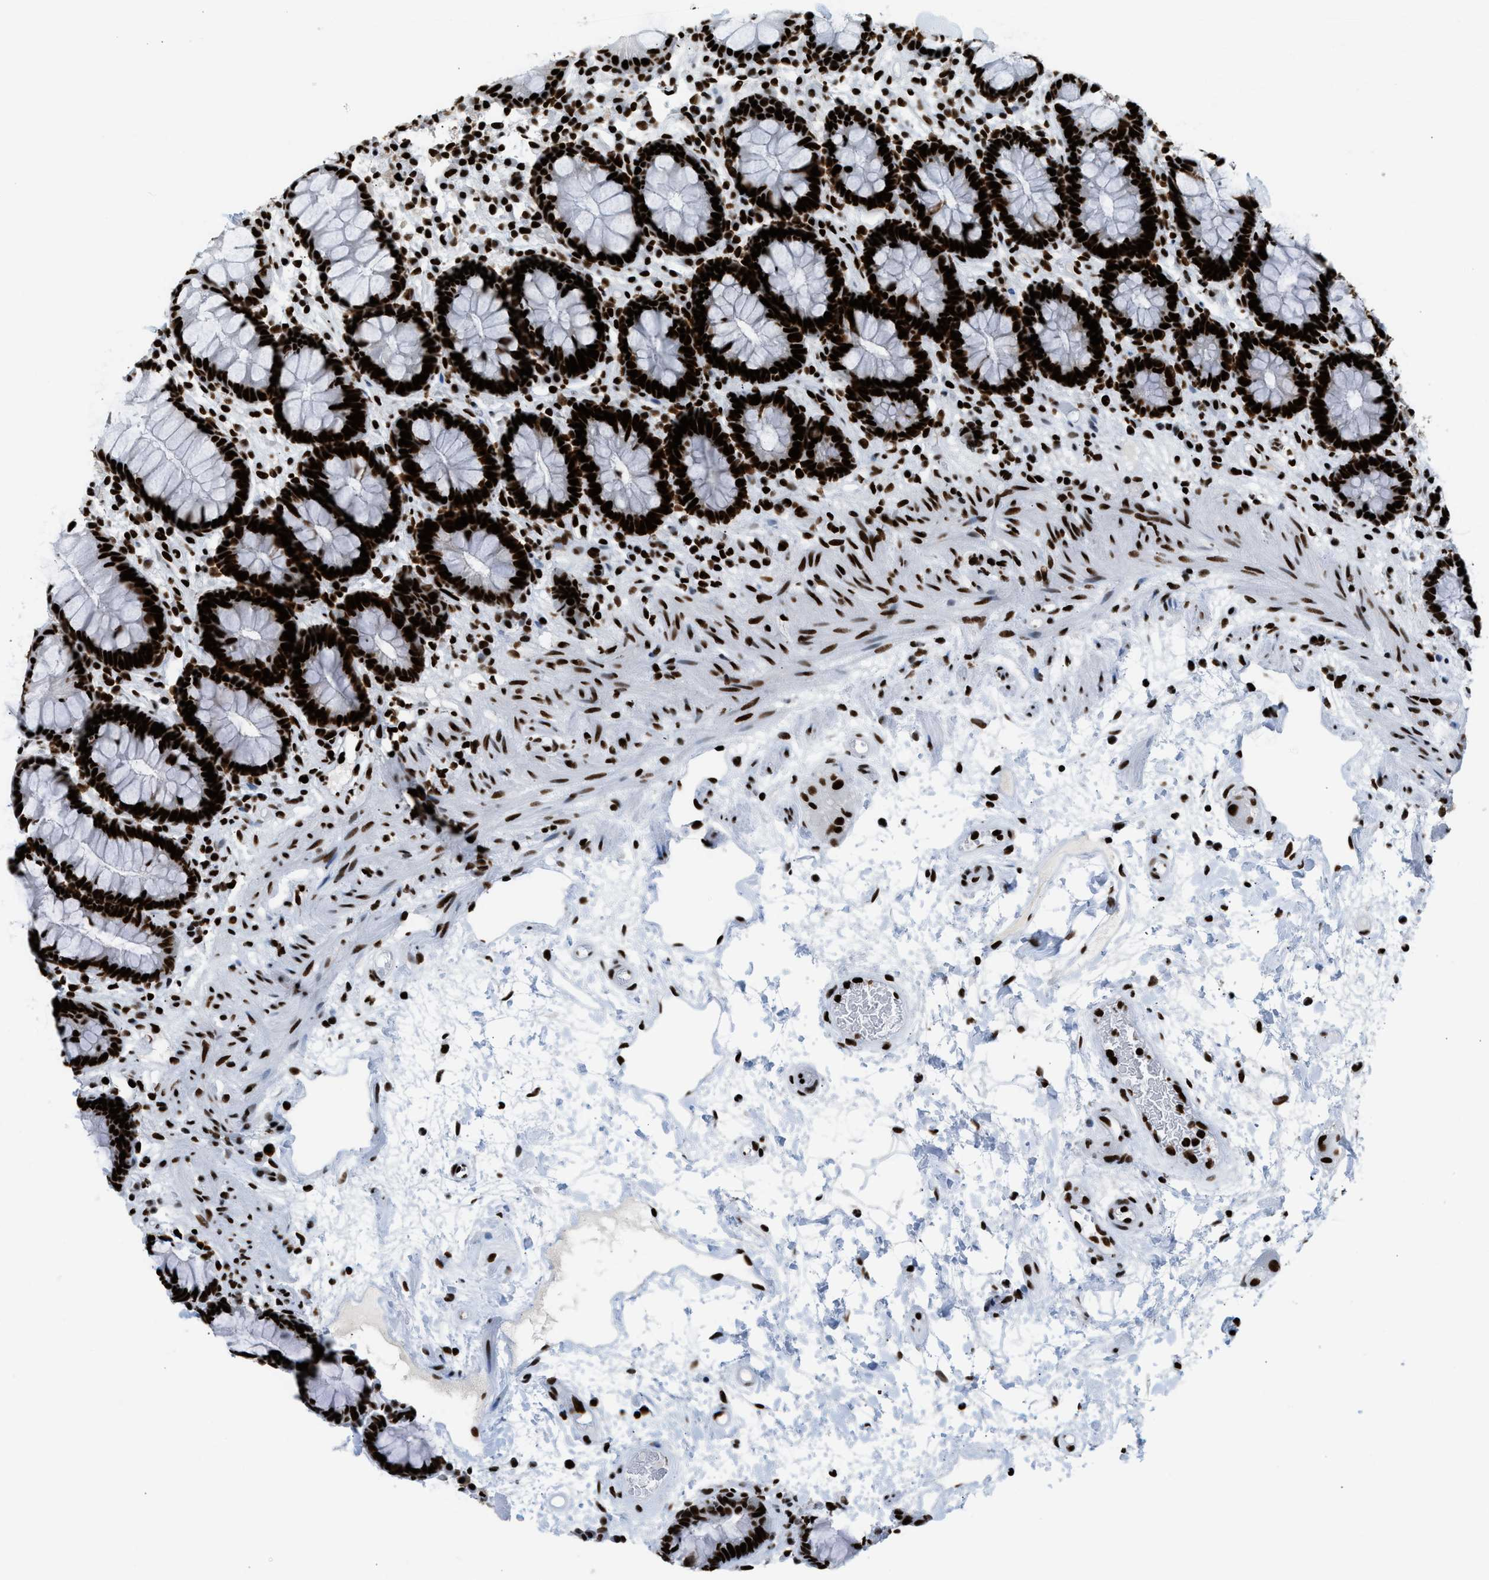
{"staining": {"intensity": "strong", "quantity": ">75%", "location": "nuclear"}, "tissue": "rectum", "cell_type": "Glandular cells", "image_type": "normal", "snomed": [{"axis": "morphology", "description": "Normal tissue, NOS"}, {"axis": "topography", "description": "Rectum"}], "caption": "Immunohistochemical staining of normal human rectum demonstrates >75% levels of strong nuclear protein staining in approximately >75% of glandular cells.", "gene": "PIF1", "patient": {"sex": "male", "age": 64}}